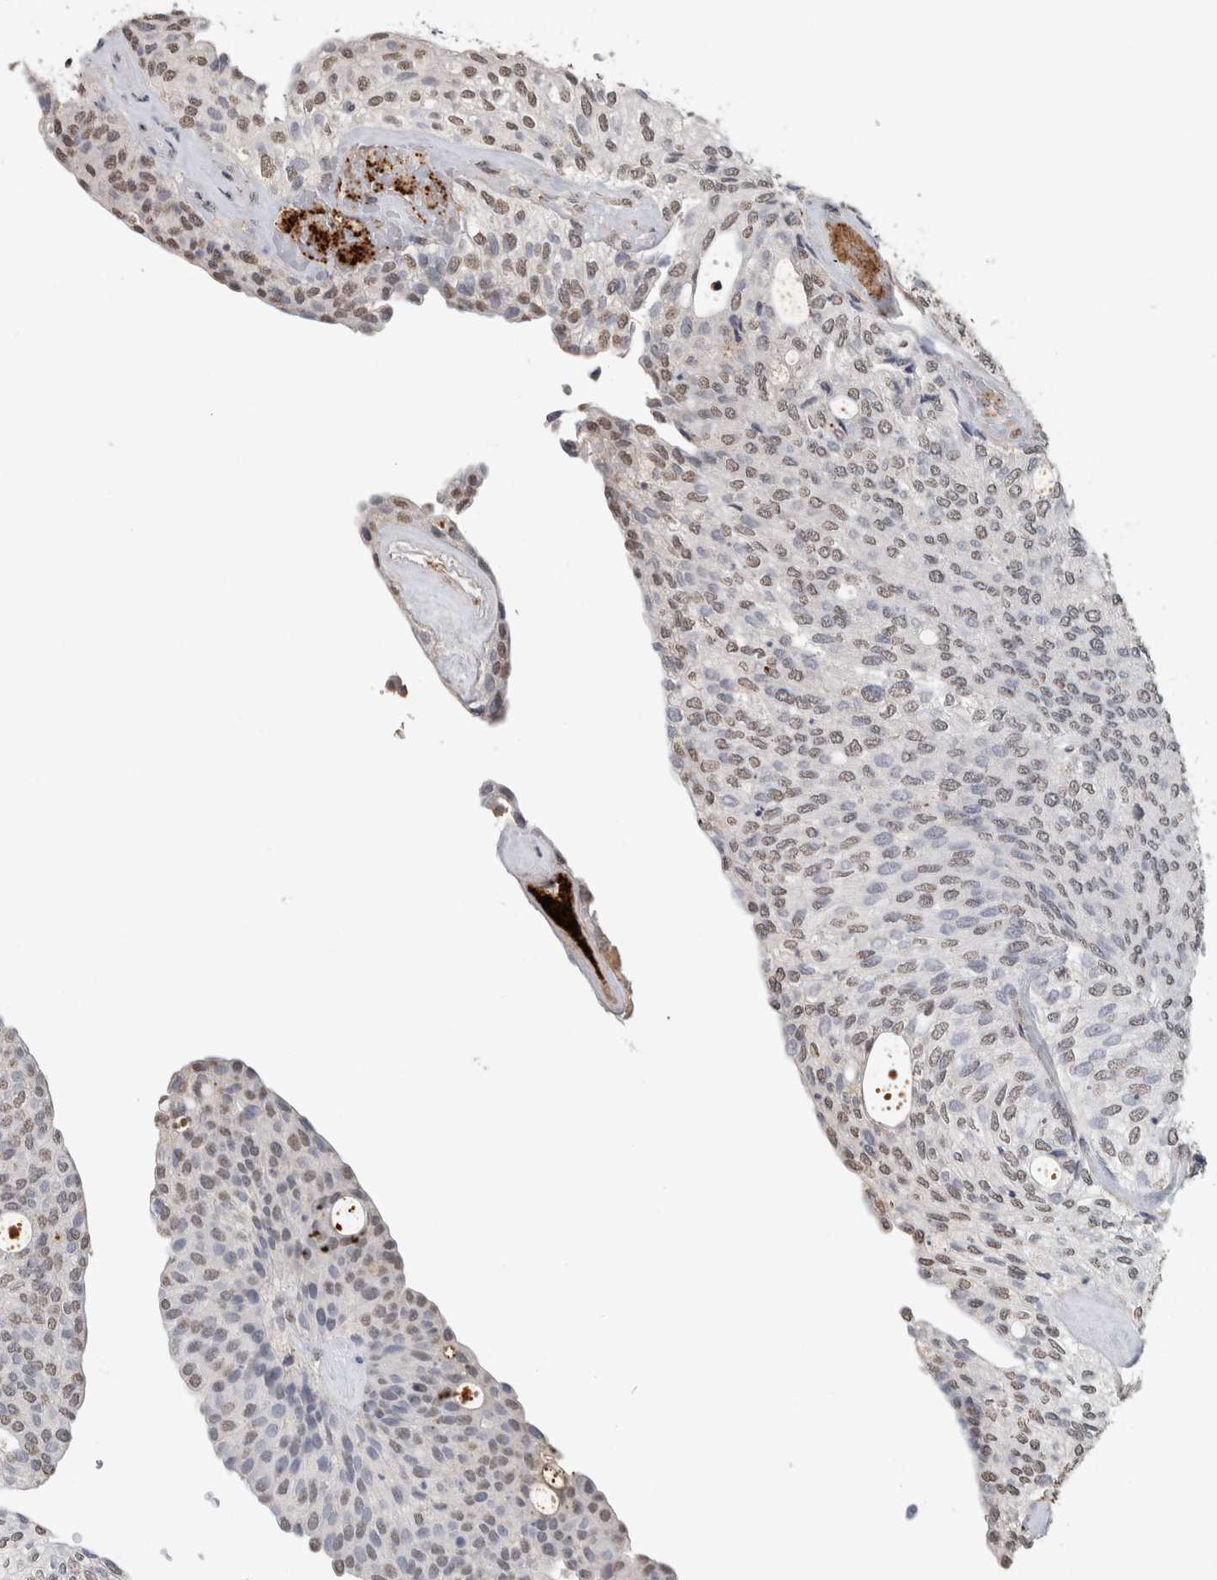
{"staining": {"intensity": "weak", "quantity": ">75%", "location": "nuclear"}, "tissue": "urothelial cancer", "cell_type": "Tumor cells", "image_type": "cancer", "snomed": [{"axis": "morphology", "description": "Urothelial carcinoma, Low grade"}, {"axis": "topography", "description": "Urinary bladder"}], "caption": "About >75% of tumor cells in urothelial cancer show weak nuclear protein staining as visualized by brown immunohistochemical staining.", "gene": "LTBP1", "patient": {"sex": "female", "age": 79}}